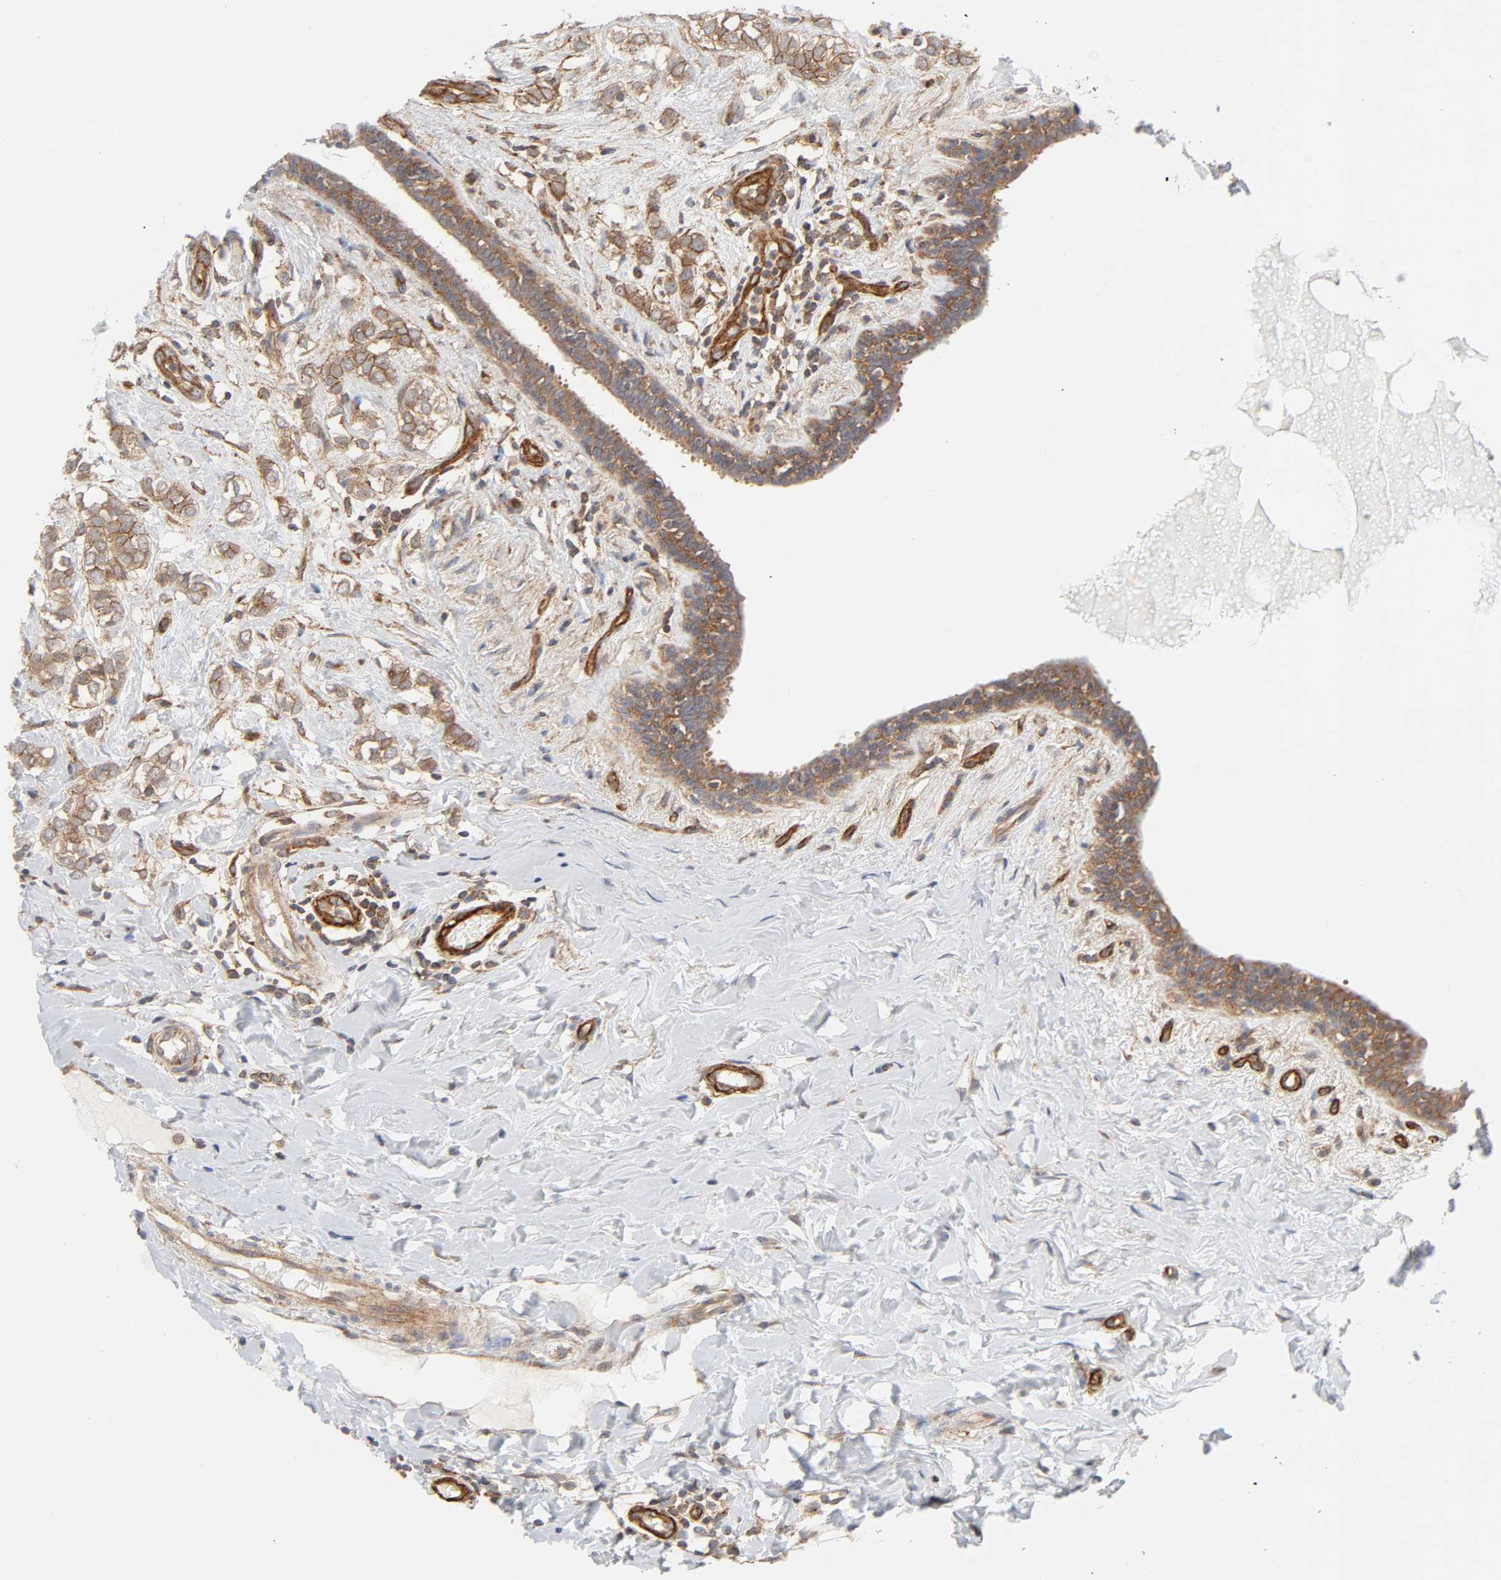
{"staining": {"intensity": "moderate", "quantity": ">75%", "location": "cytoplasmic/membranous"}, "tissue": "breast cancer", "cell_type": "Tumor cells", "image_type": "cancer", "snomed": [{"axis": "morphology", "description": "Normal tissue, NOS"}, {"axis": "morphology", "description": "Lobular carcinoma"}, {"axis": "topography", "description": "Breast"}], "caption": "Breast lobular carcinoma stained for a protein demonstrates moderate cytoplasmic/membranous positivity in tumor cells.", "gene": "AP2A1", "patient": {"sex": "female", "age": 47}}